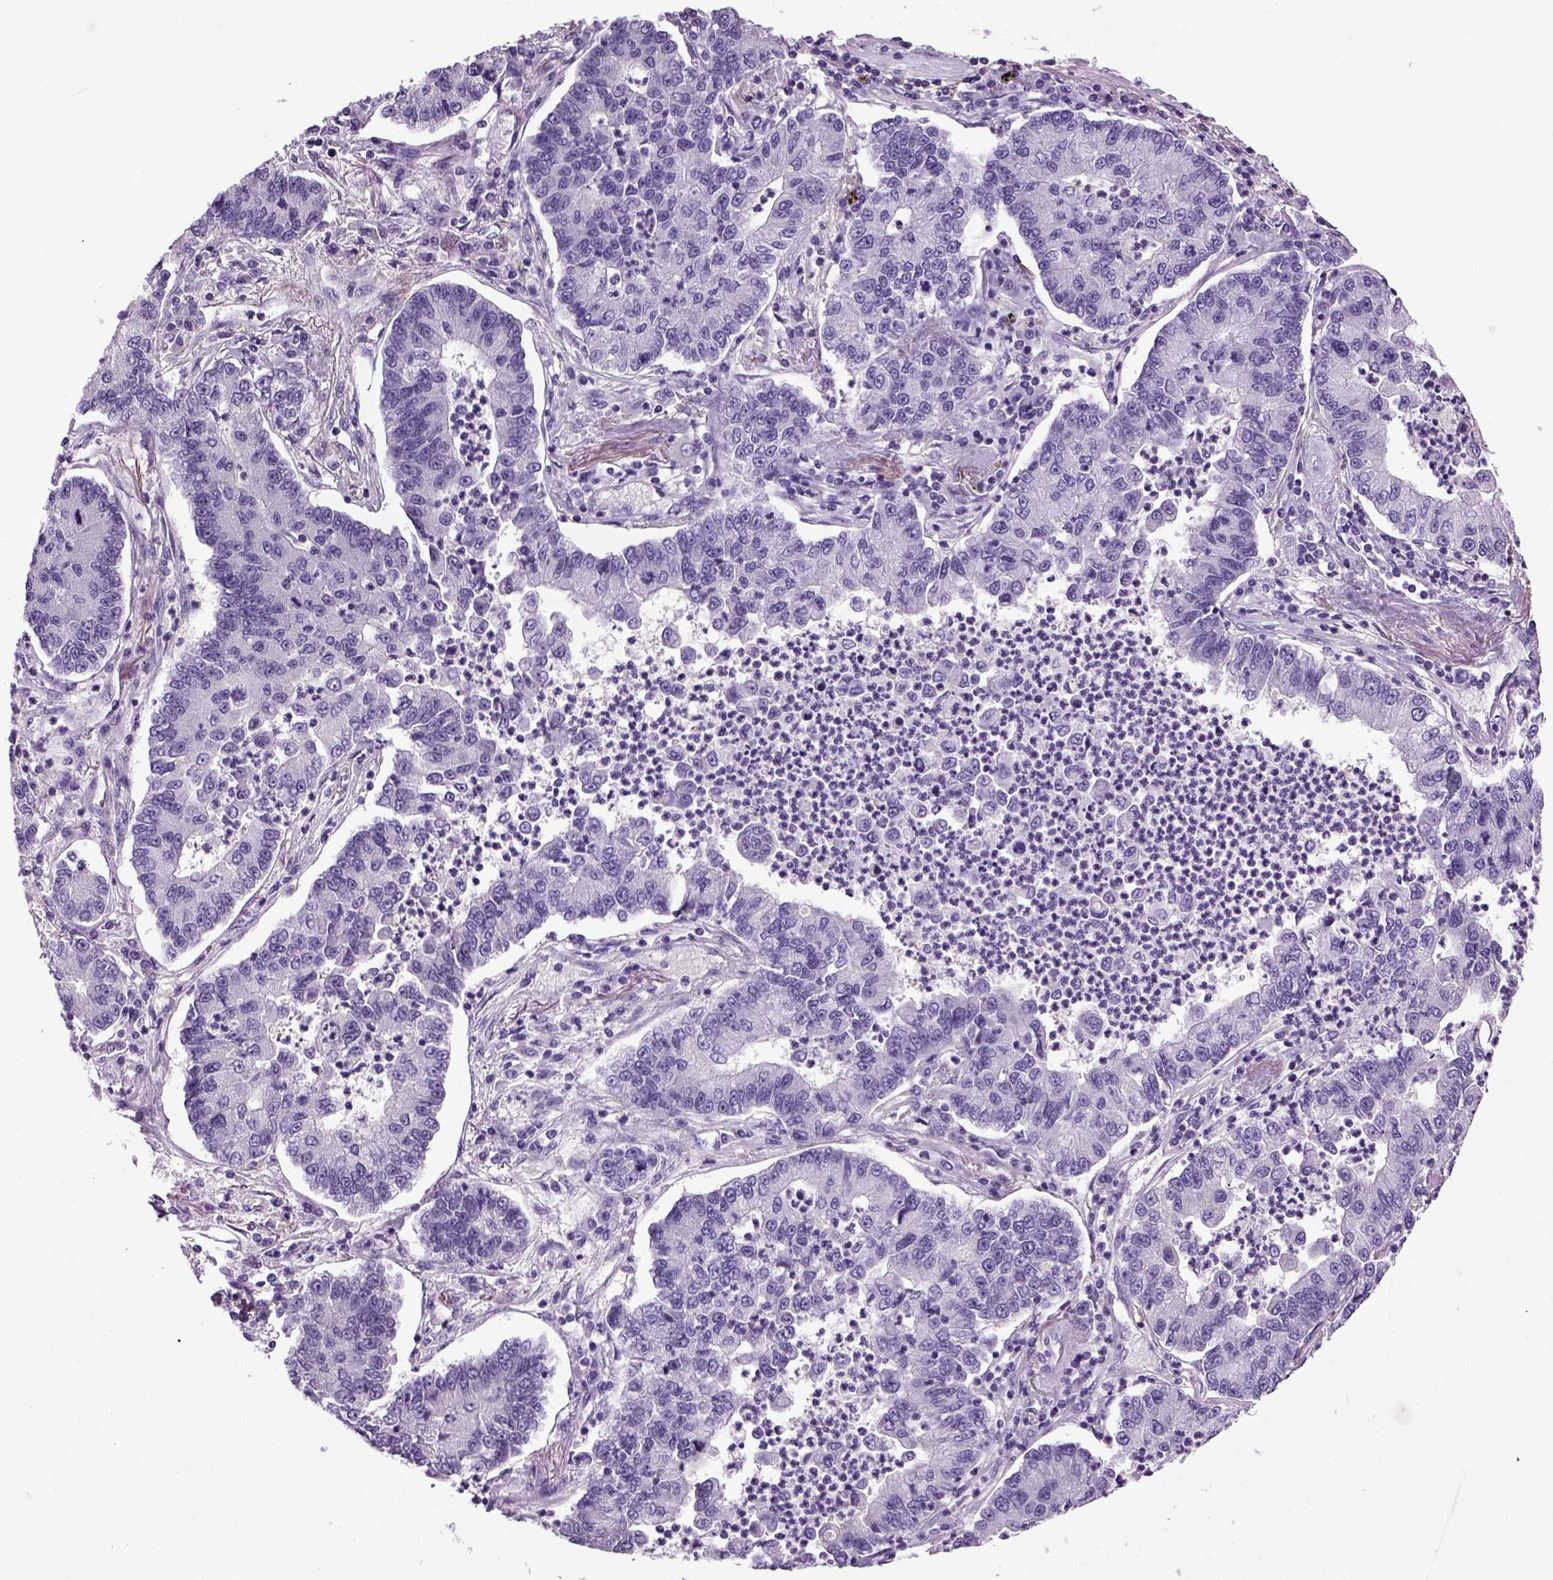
{"staining": {"intensity": "negative", "quantity": "none", "location": "none"}, "tissue": "lung cancer", "cell_type": "Tumor cells", "image_type": "cancer", "snomed": [{"axis": "morphology", "description": "Adenocarcinoma, NOS"}, {"axis": "topography", "description": "Lung"}], "caption": "Immunohistochemistry photomicrograph of human adenocarcinoma (lung) stained for a protein (brown), which shows no positivity in tumor cells.", "gene": "HMCN2", "patient": {"sex": "female", "age": 57}}